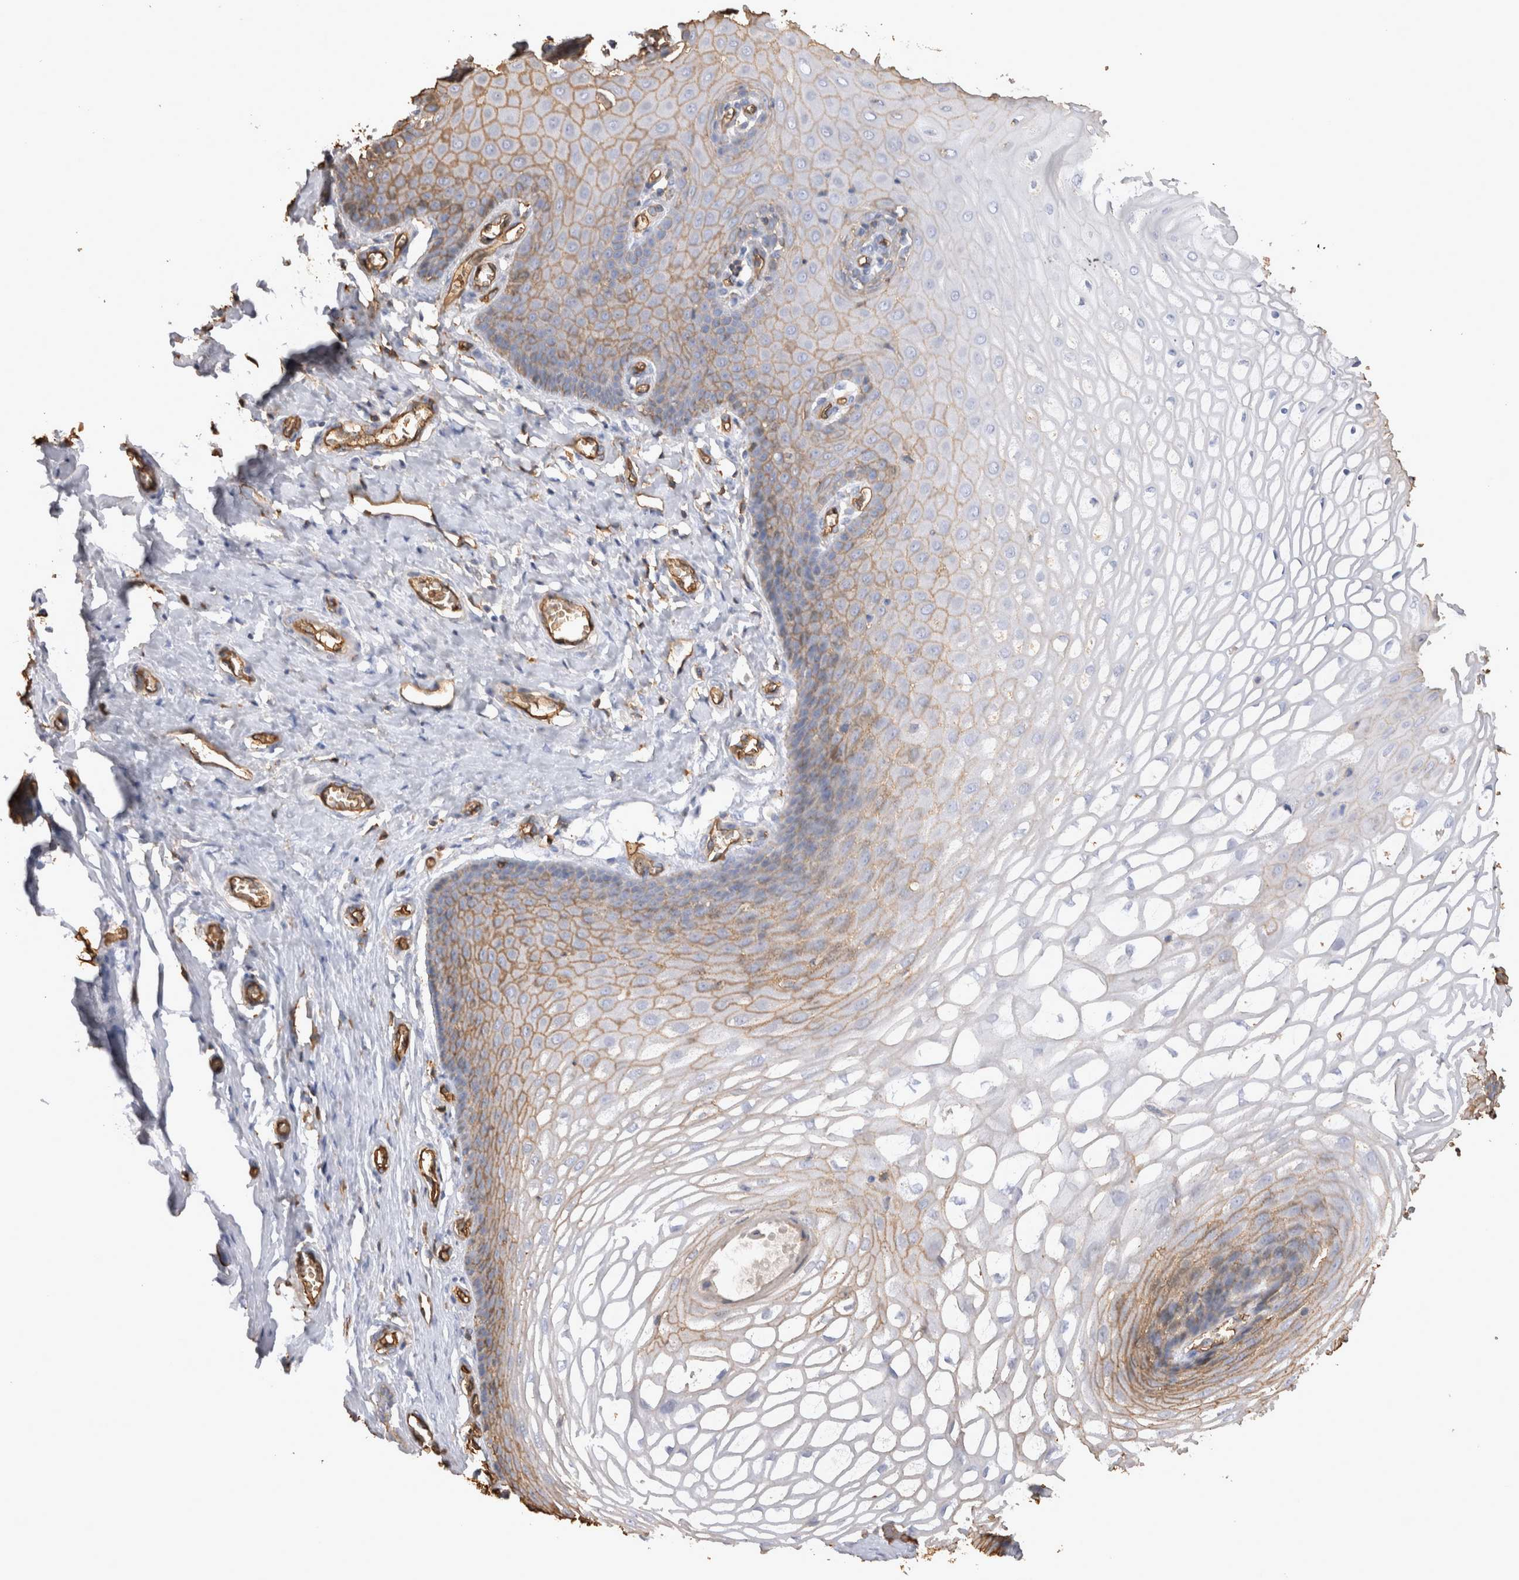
{"staining": {"intensity": "weak", "quantity": ">75%", "location": "cytoplasmic/membranous"}, "tissue": "cervix", "cell_type": "Glandular cells", "image_type": "normal", "snomed": [{"axis": "morphology", "description": "Normal tissue, NOS"}, {"axis": "topography", "description": "Cervix"}], "caption": "A high-resolution micrograph shows IHC staining of benign cervix, which shows weak cytoplasmic/membranous staining in about >75% of glandular cells.", "gene": "IL17RC", "patient": {"sex": "female", "age": 55}}